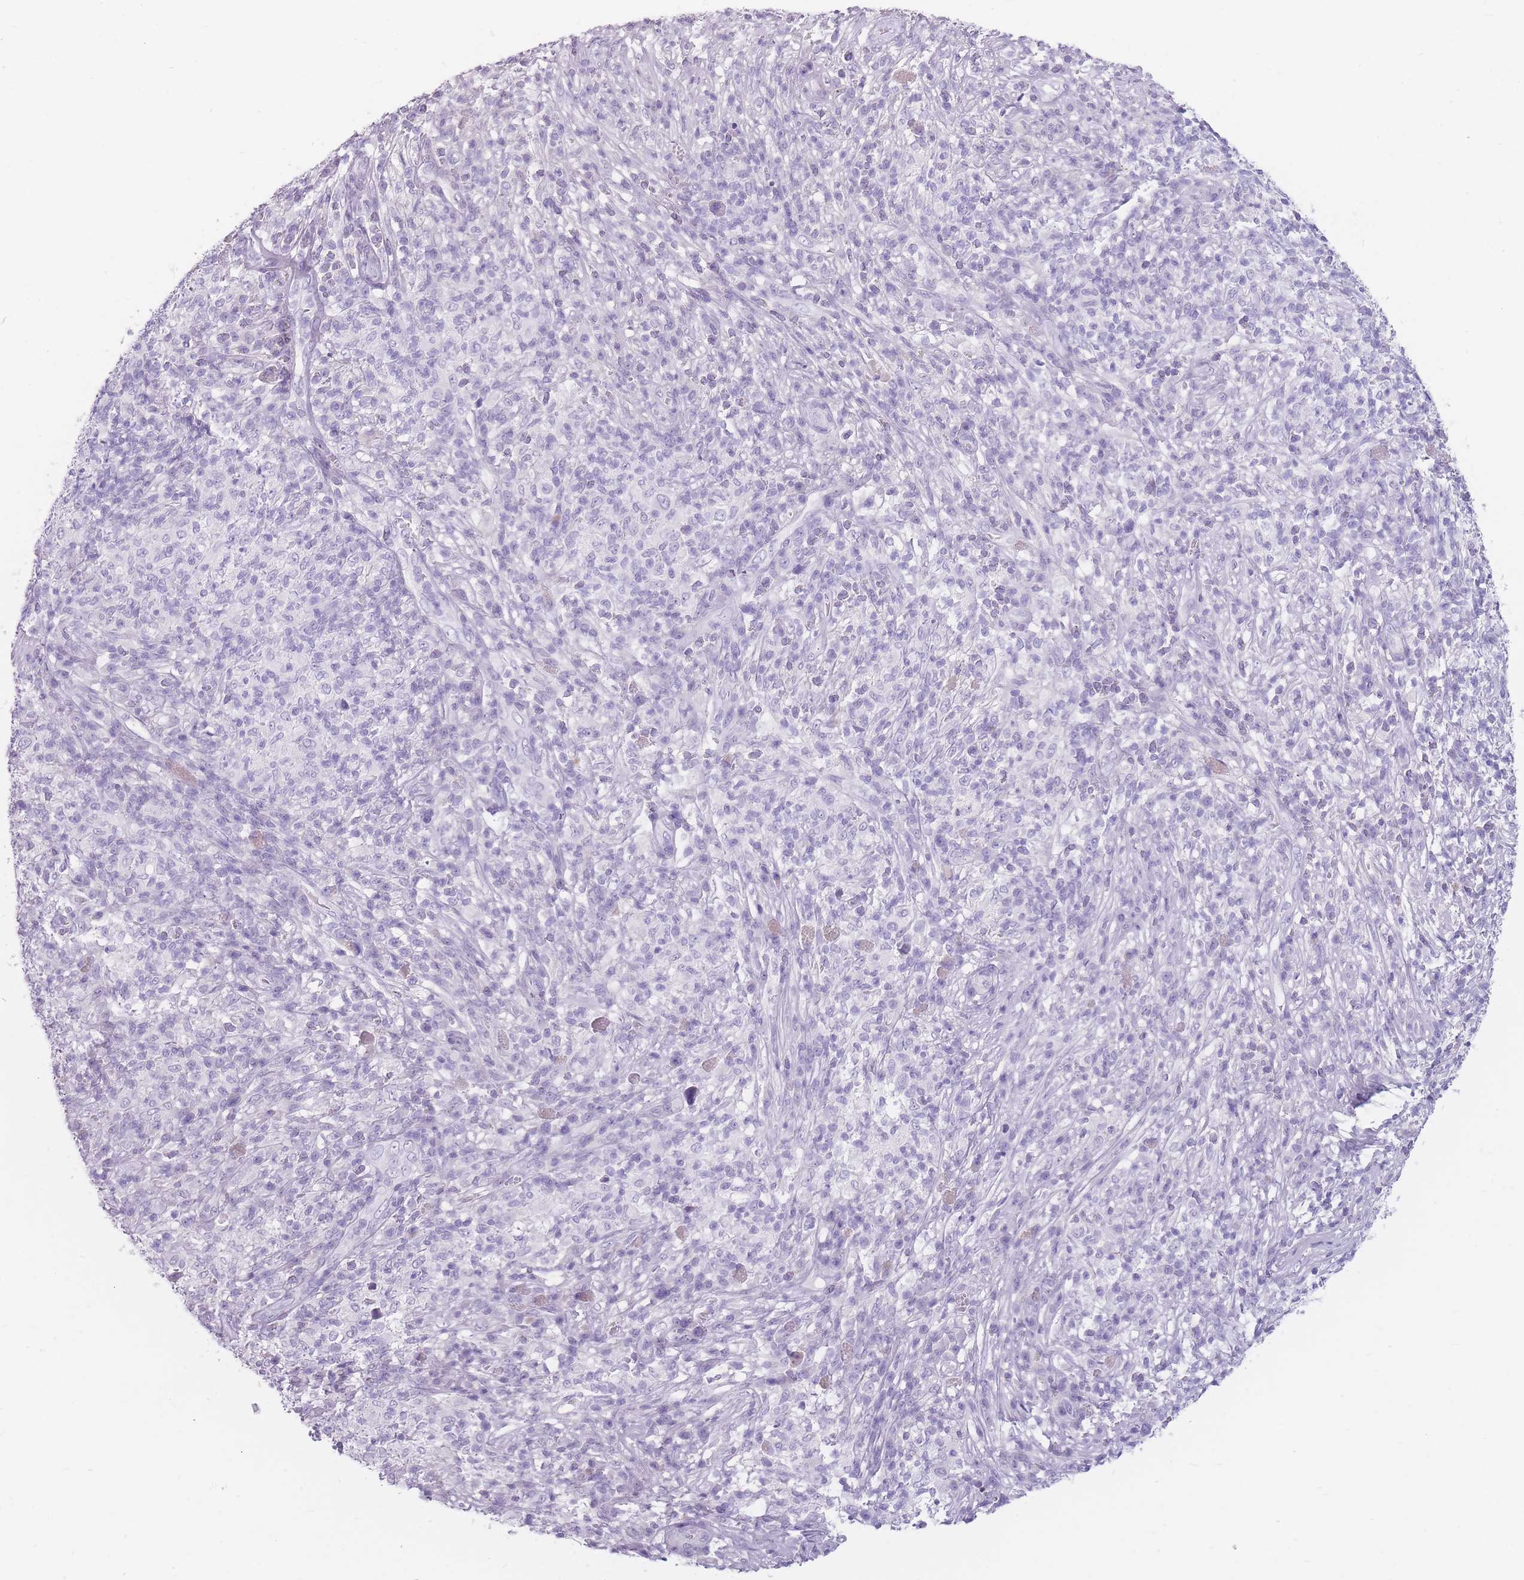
{"staining": {"intensity": "negative", "quantity": "none", "location": "none"}, "tissue": "melanoma", "cell_type": "Tumor cells", "image_type": "cancer", "snomed": [{"axis": "morphology", "description": "Malignant melanoma, NOS"}, {"axis": "topography", "description": "Skin"}], "caption": "There is no significant positivity in tumor cells of melanoma.", "gene": "CCNO", "patient": {"sex": "male", "age": 66}}